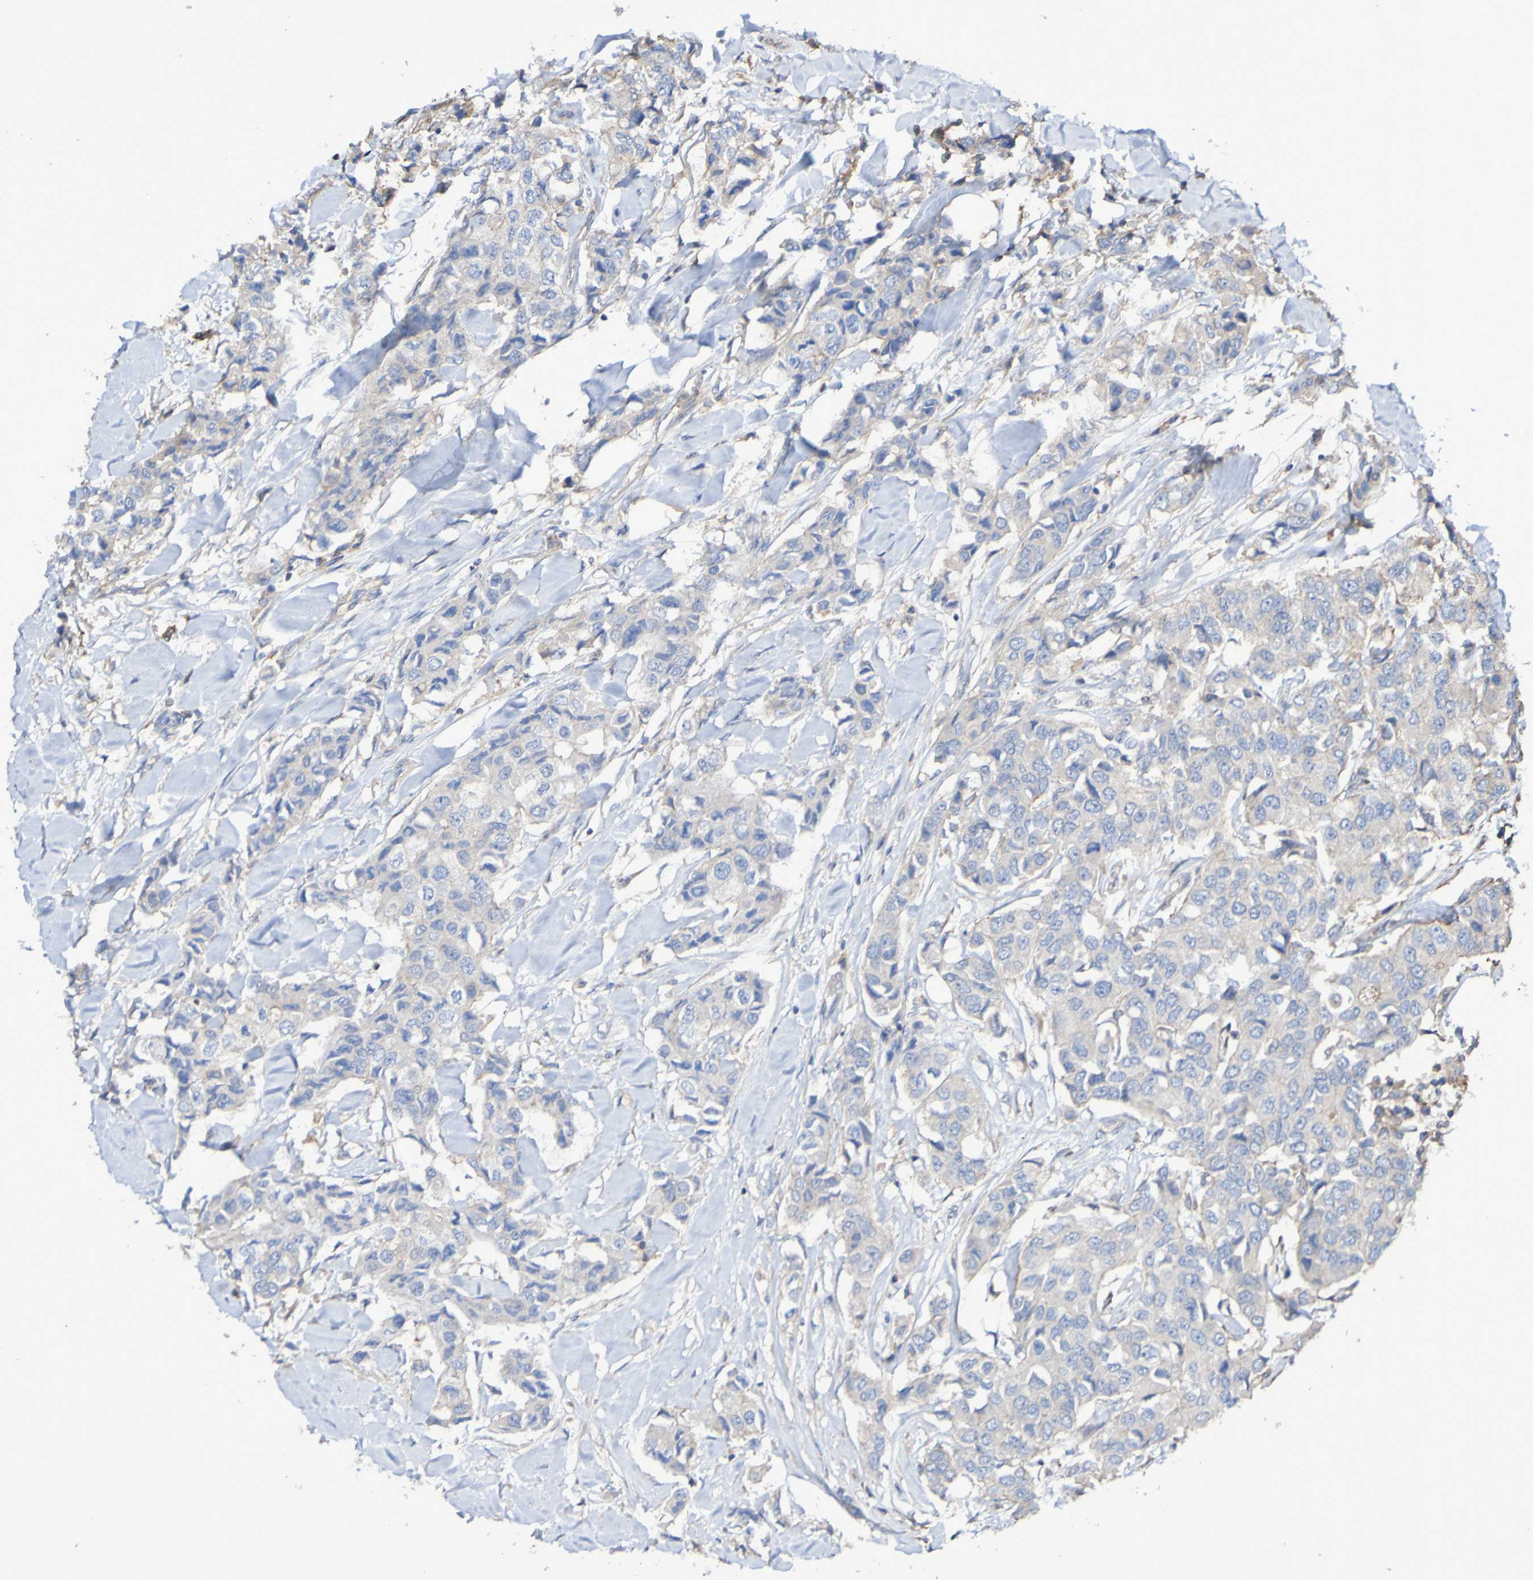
{"staining": {"intensity": "weak", "quantity": "25%-75%", "location": "cytoplasmic/membranous"}, "tissue": "breast cancer", "cell_type": "Tumor cells", "image_type": "cancer", "snomed": [{"axis": "morphology", "description": "Duct carcinoma"}, {"axis": "topography", "description": "Breast"}], "caption": "Weak cytoplasmic/membranous staining for a protein is appreciated in about 25%-75% of tumor cells of invasive ductal carcinoma (breast) using IHC.", "gene": "SYNJ1", "patient": {"sex": "female", "age": 80}}